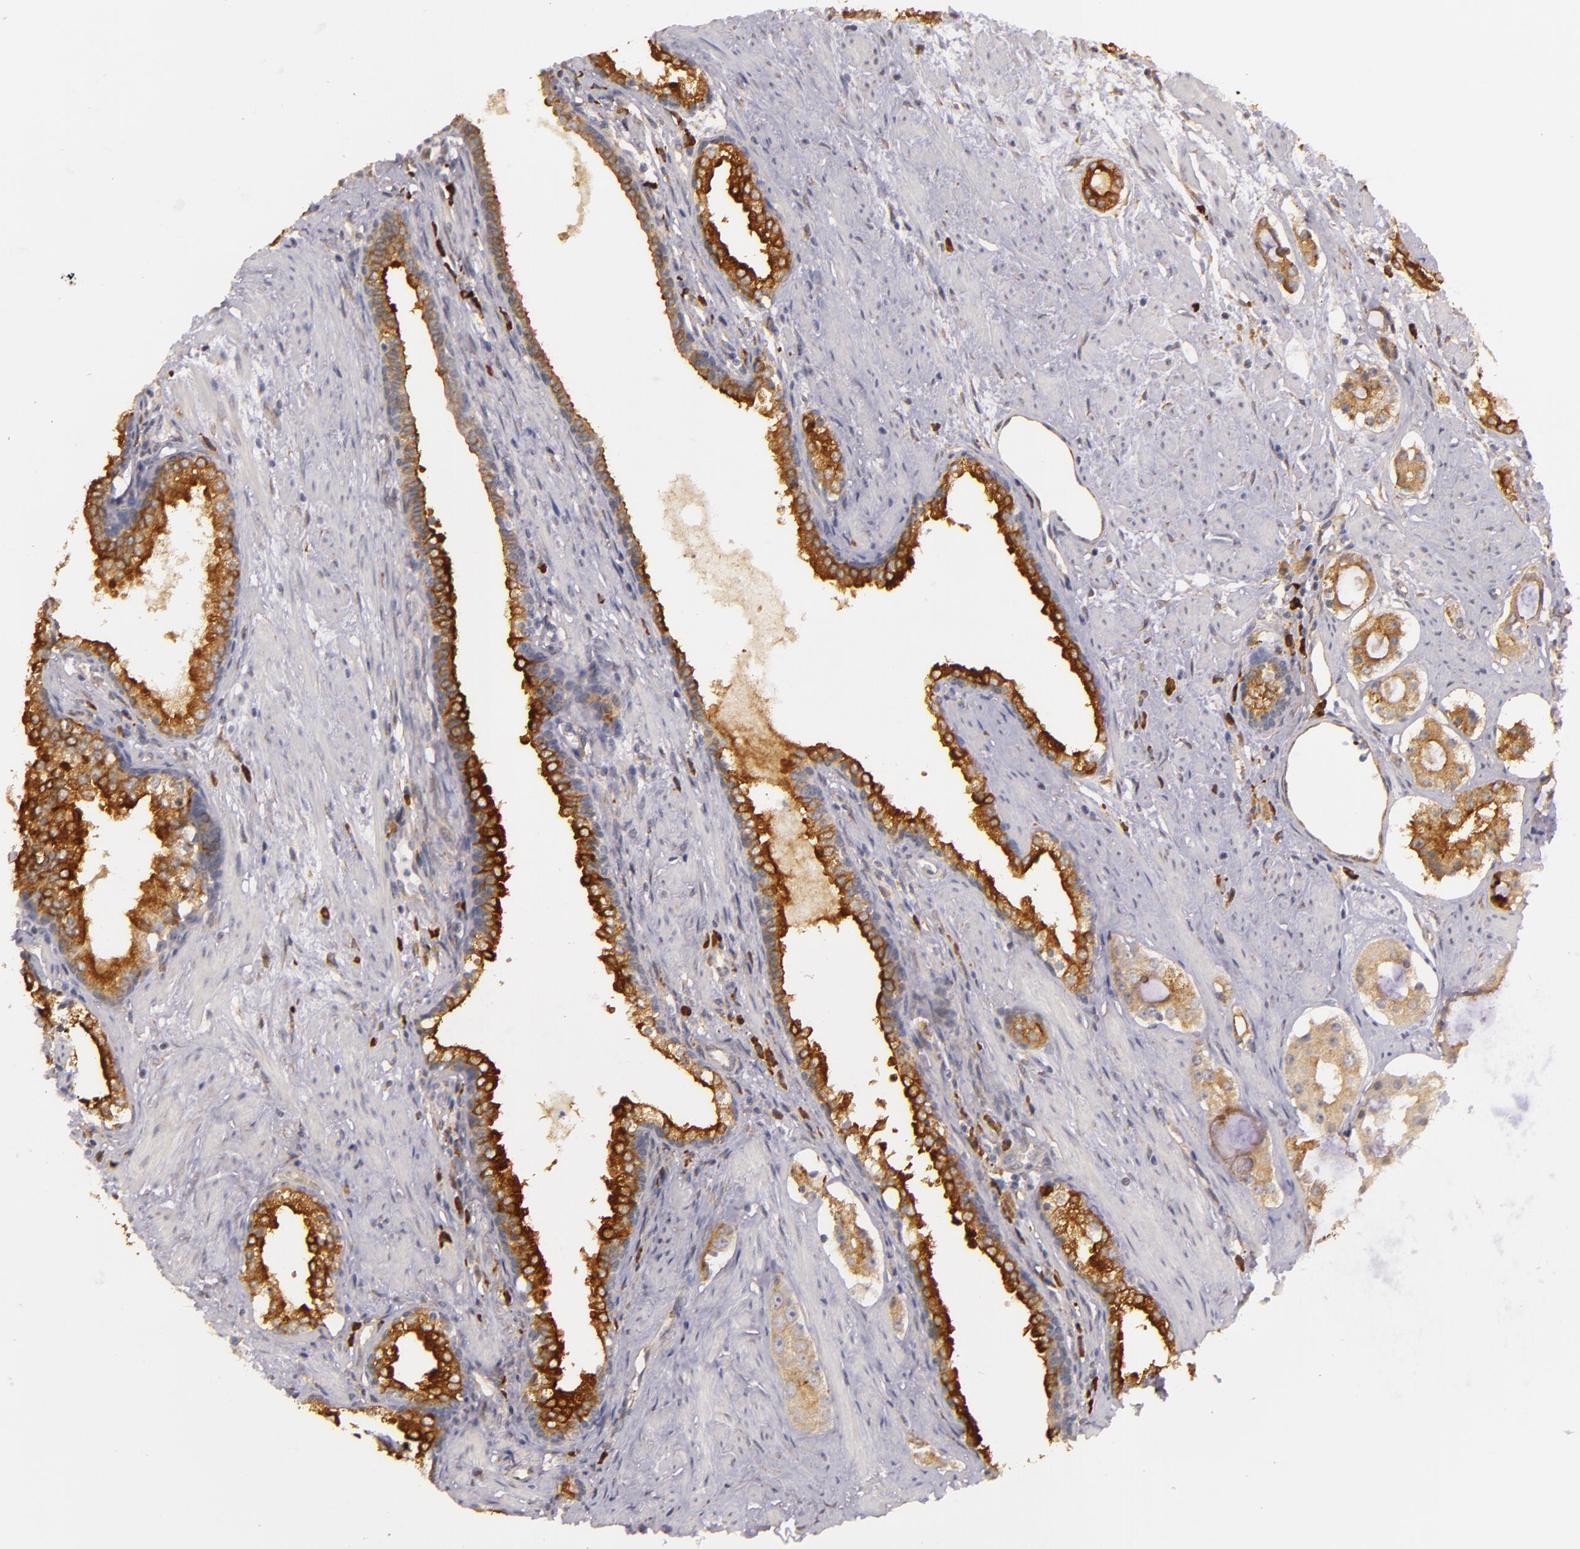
{"staining": {"intensity": "strong", "quantity": "25%-75%", "location": "cytoplasmic/membranous"}, "tissue": "prostate cancer", "cell_type": "Tumor cells", "image_type": "cancer", "snomed": [{"axis": "morphology", "description": "Adenocarcinoma, Medium grade"}, {"axis": "topography", "description": "Prostate"}], "caption": "A high amount of strong cytoplasmic/membranous staining is seen in approximately 25%-75% of tumor cells in prostate cancer (medium-grade adenocarcinoma) tissue.", "gene": "SYTL4", "patient": {"sex": "male", "age": 73}}